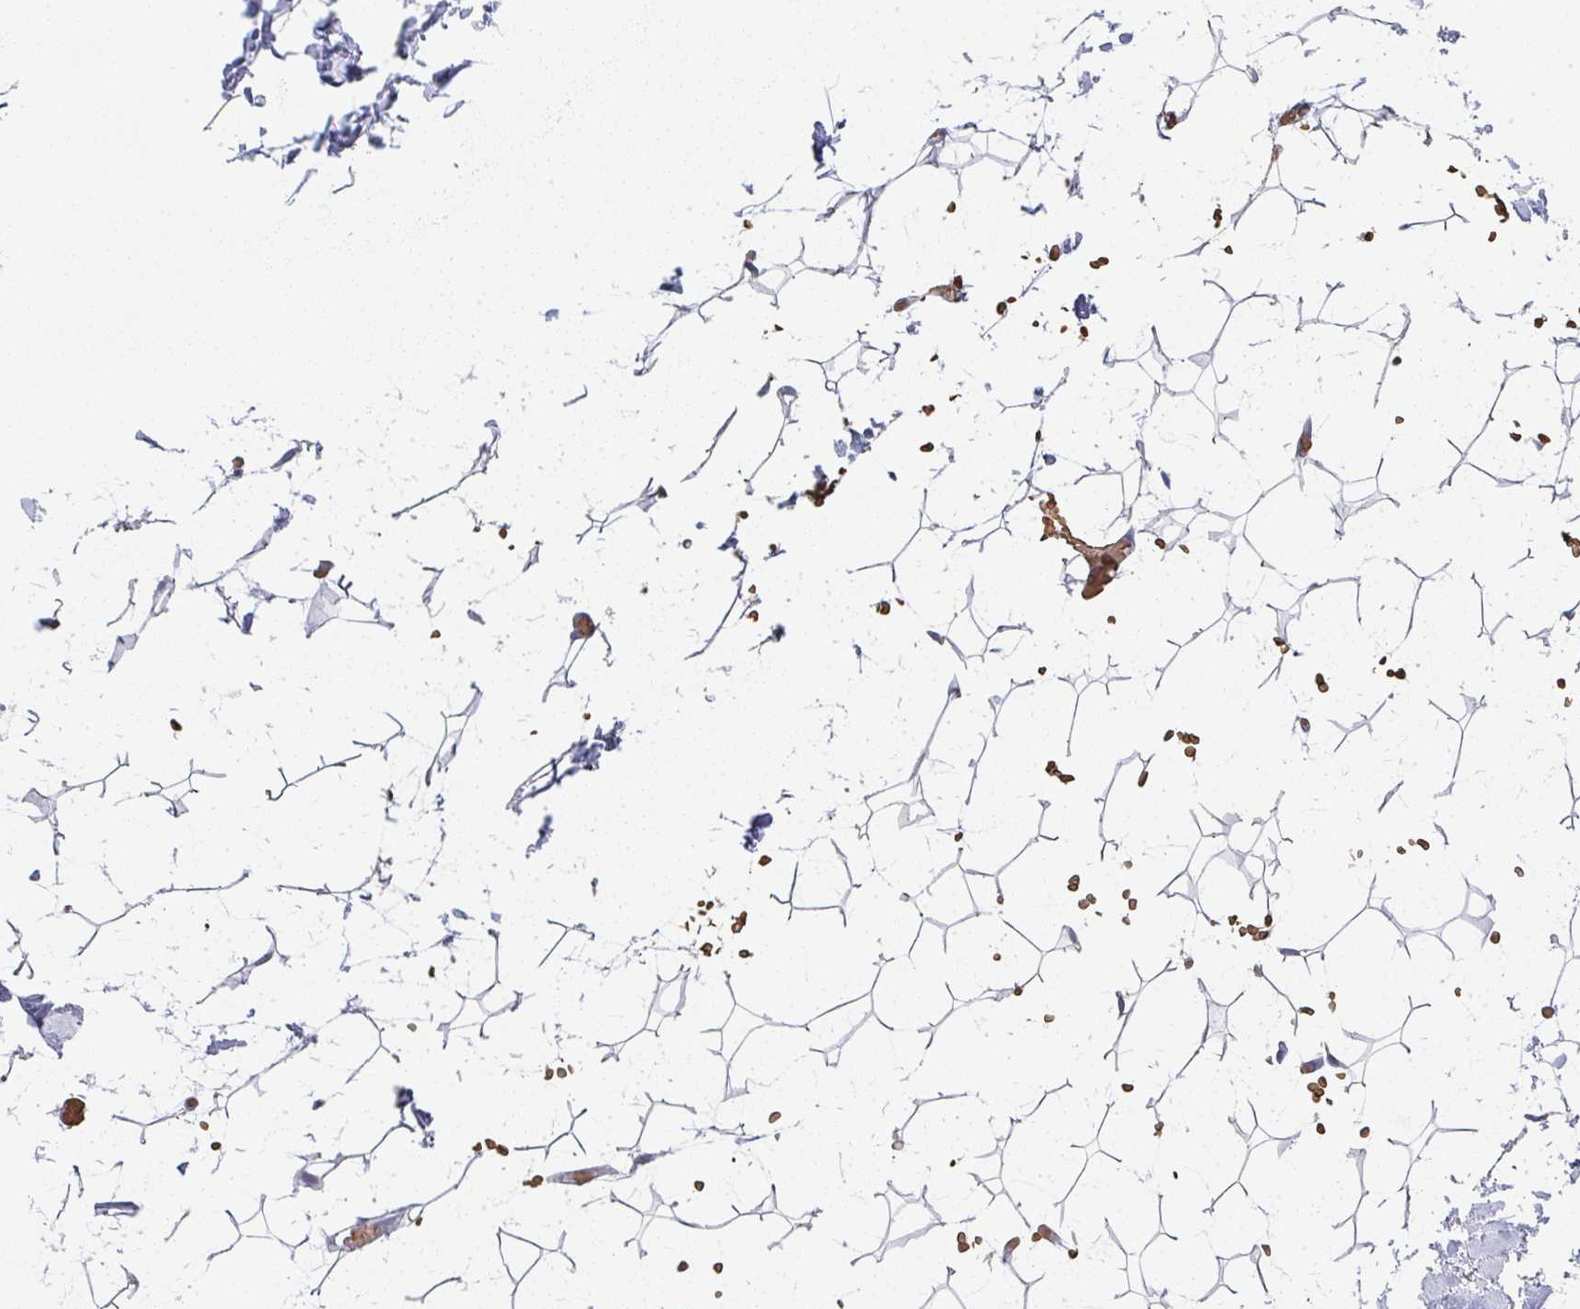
{"staining": {"intensity": "negative", "quantity": "none", "location": "none"}, "tissue": "adipose tissue", "cell_type": "Adipocytes", "image_type": "normal", "snomed": [{"axis": "morphology", "description": "Normal tissue, NOS"}, {"axis": "topography", "description": "Skin"}, {"axis": "topography", "description": "Peripheral nerve tissue"}], "caption": "Histopathology image shows no protein staining in adipocytes of normal adipose tissue. Nuclei are stained in blue.", "gene": "NCF1", "patient": {"sex": "female", "age": 56}}